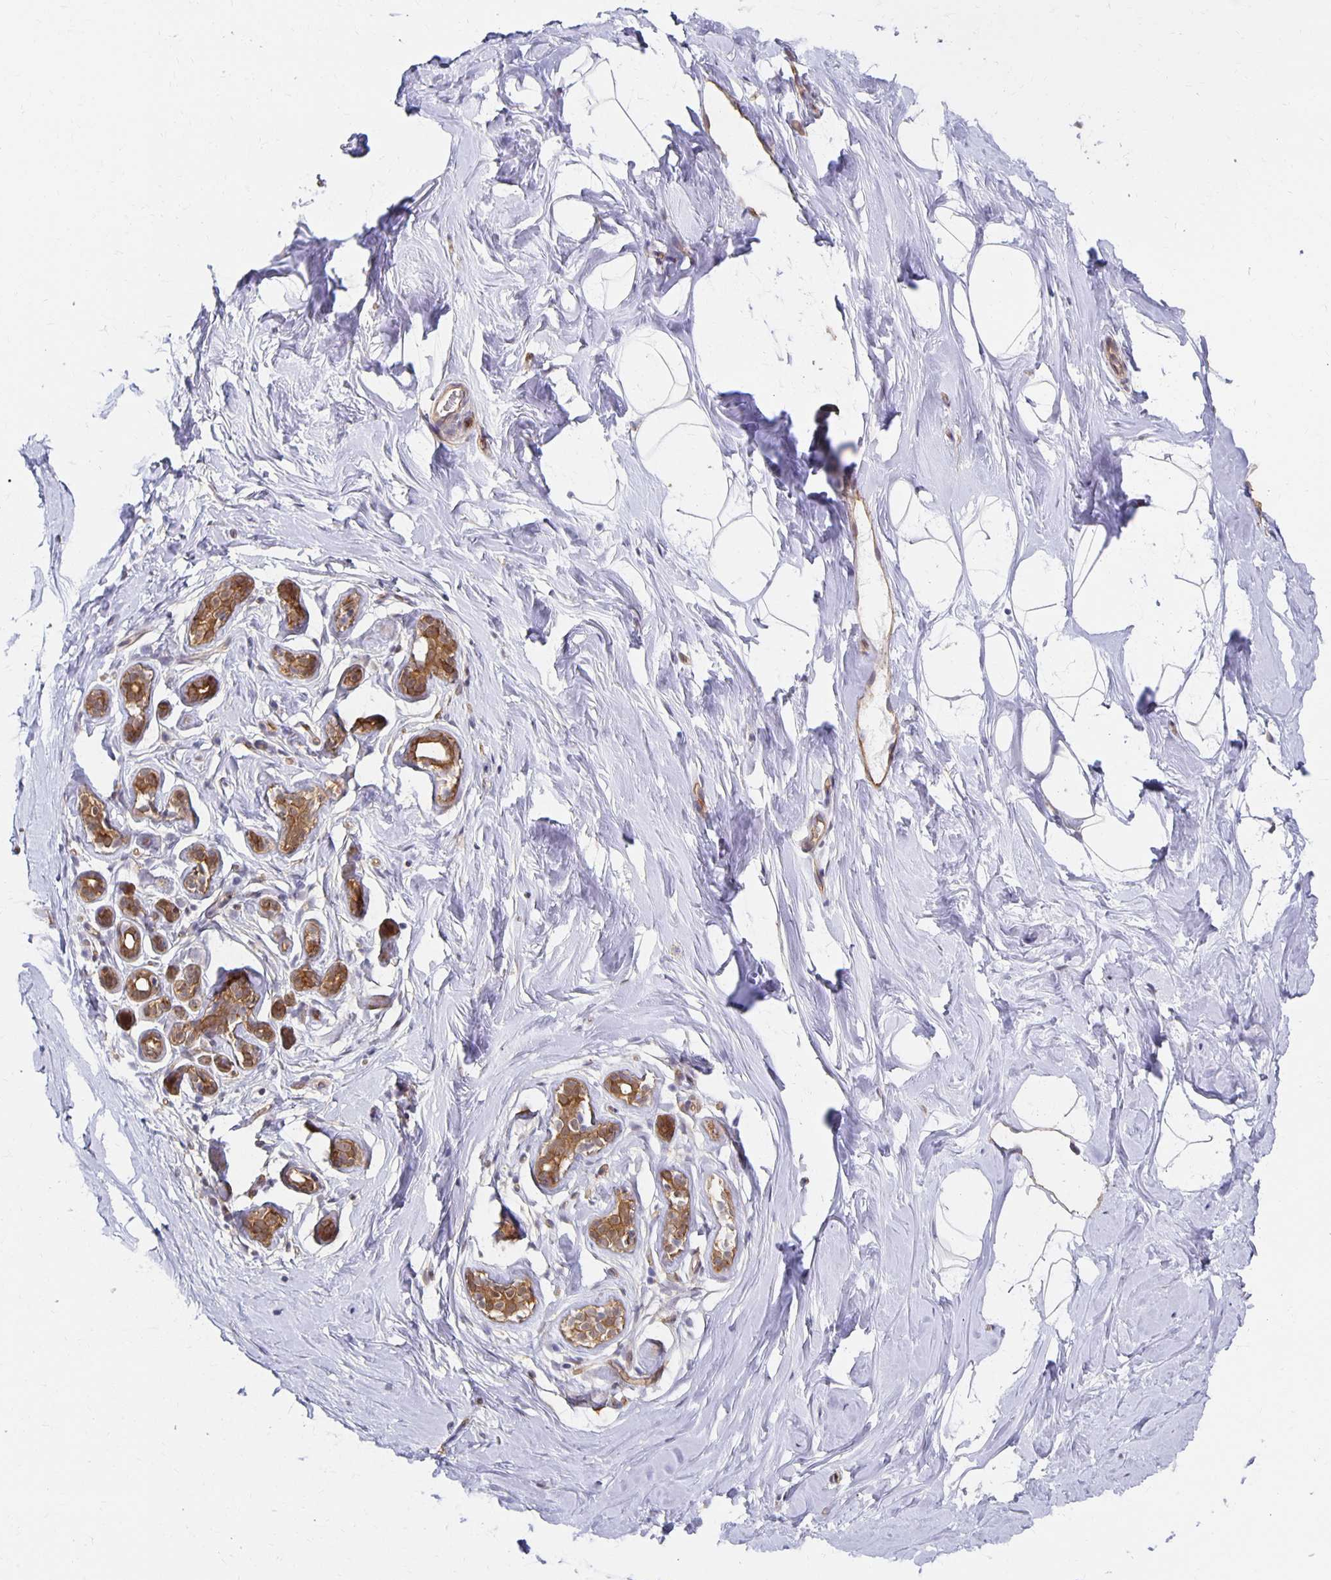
{"staining": {"intensity": "negative", "quantity": "none", "location": "none"}, "tissue": "breast", "cell_type": "Adipocytes", "image_type": "normal", "snomed": [{"axis": "morphology", "description": "Normal tissue, NOS"}, {"axis": "topography", "description": "Breast"}], "caption": "This is an immunohistochemistry (IHC) histopathology image of benign human breast. There is no staining in adipocytes.", "gene": "SORL1", "patient": {"sex": "female", "age": 32}}